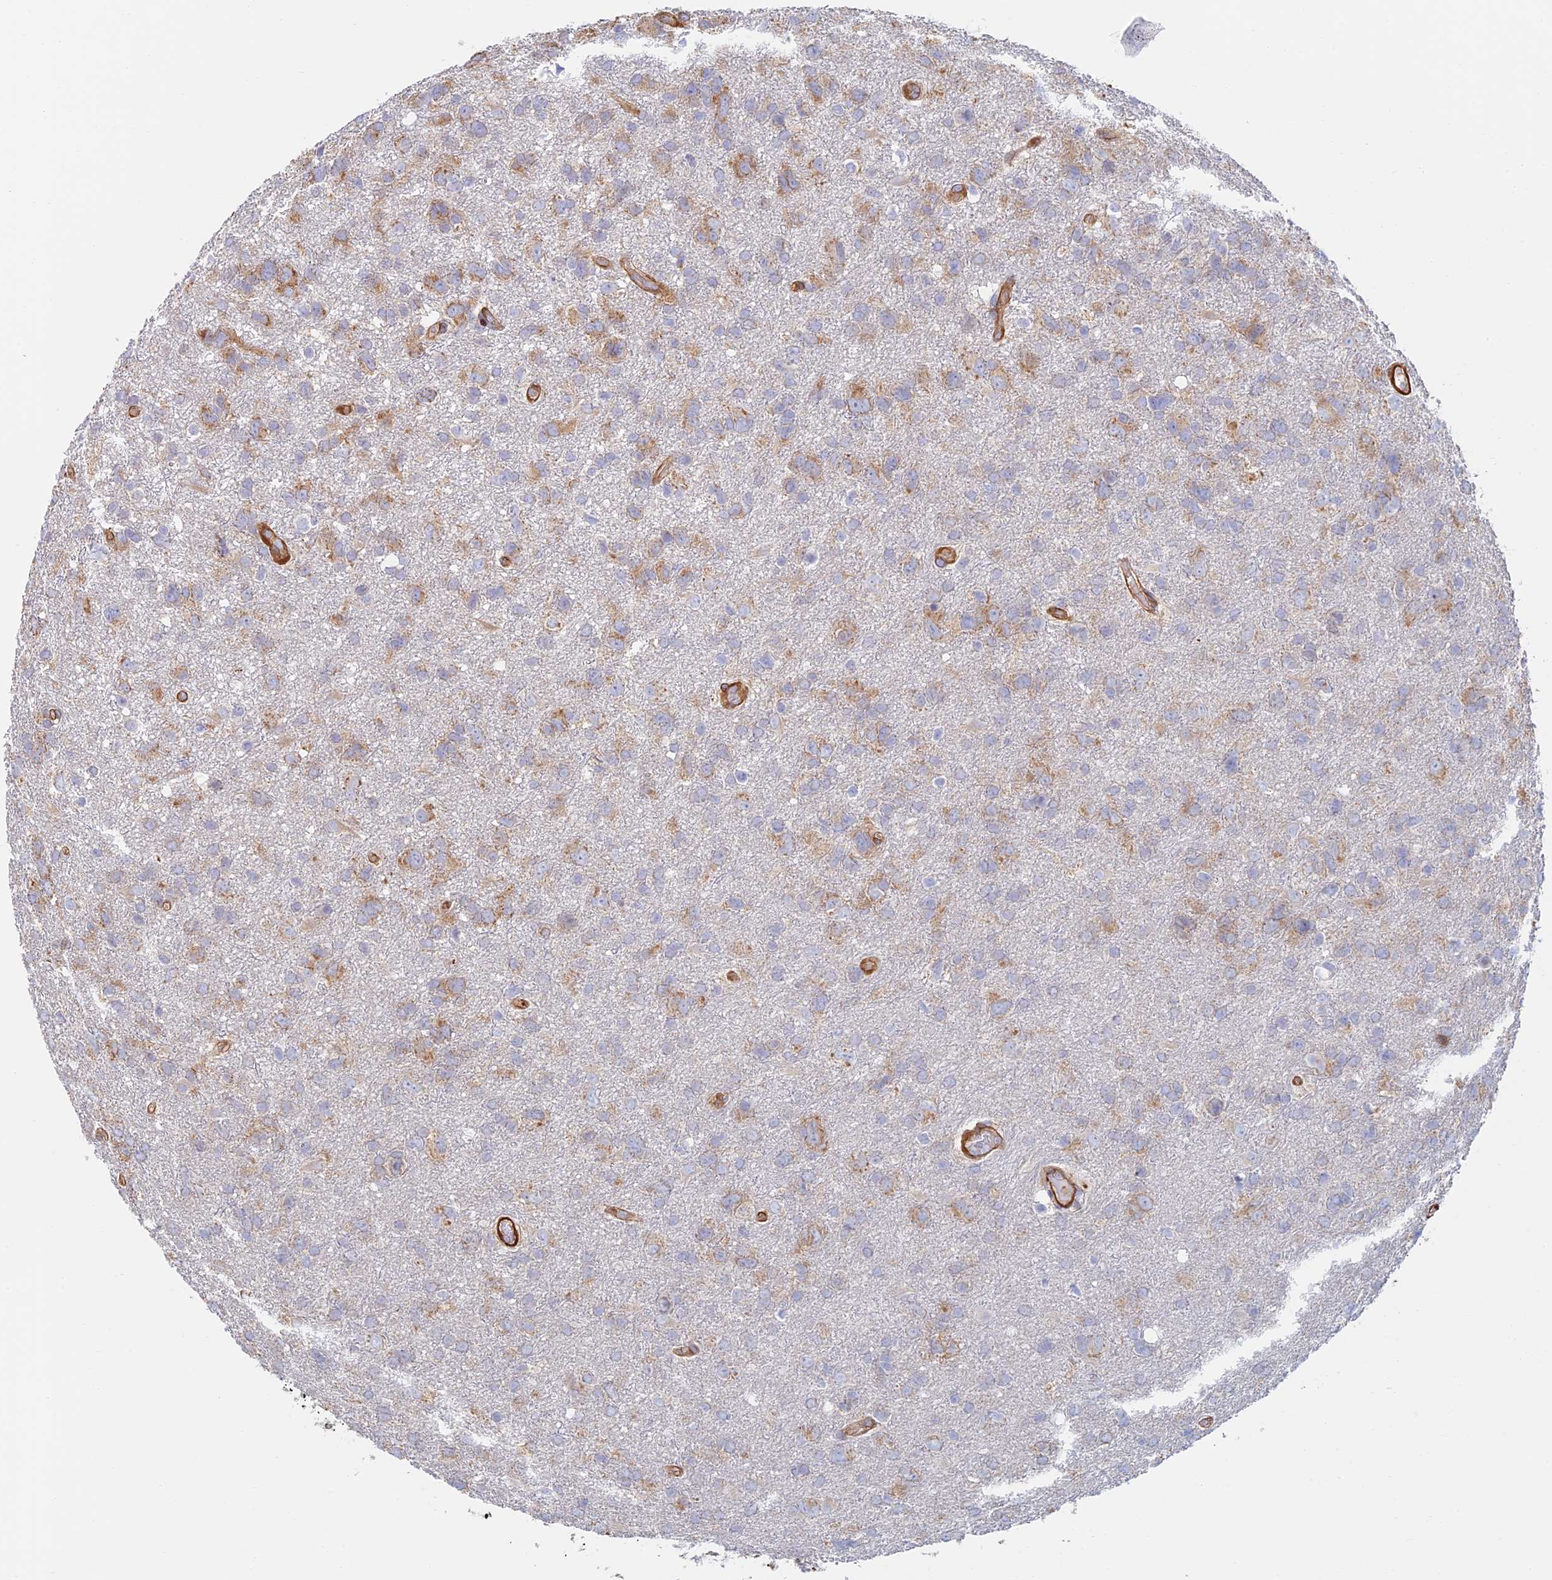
{"staining": {"intensity": "weak", "quantity": "25%-75%", "location": "cytoplasmic/membranous"}, "tissue": "glioma", "cell_type": "Tumor cells", "image_type": "cancer", "snomed": [{"axis": "morphology", "description": "Glioma, malignant, High grade"}, {"axis": "topography", "description": "Brain"}], "caption": "Human malignant high-grade glioma stained with a brown dye shows weak cytoplasmic/membranous positive expression in about 25%-75% of tumor cells.", "gene": "PAK4", "patient": {"sex": "male", "age": 61}}